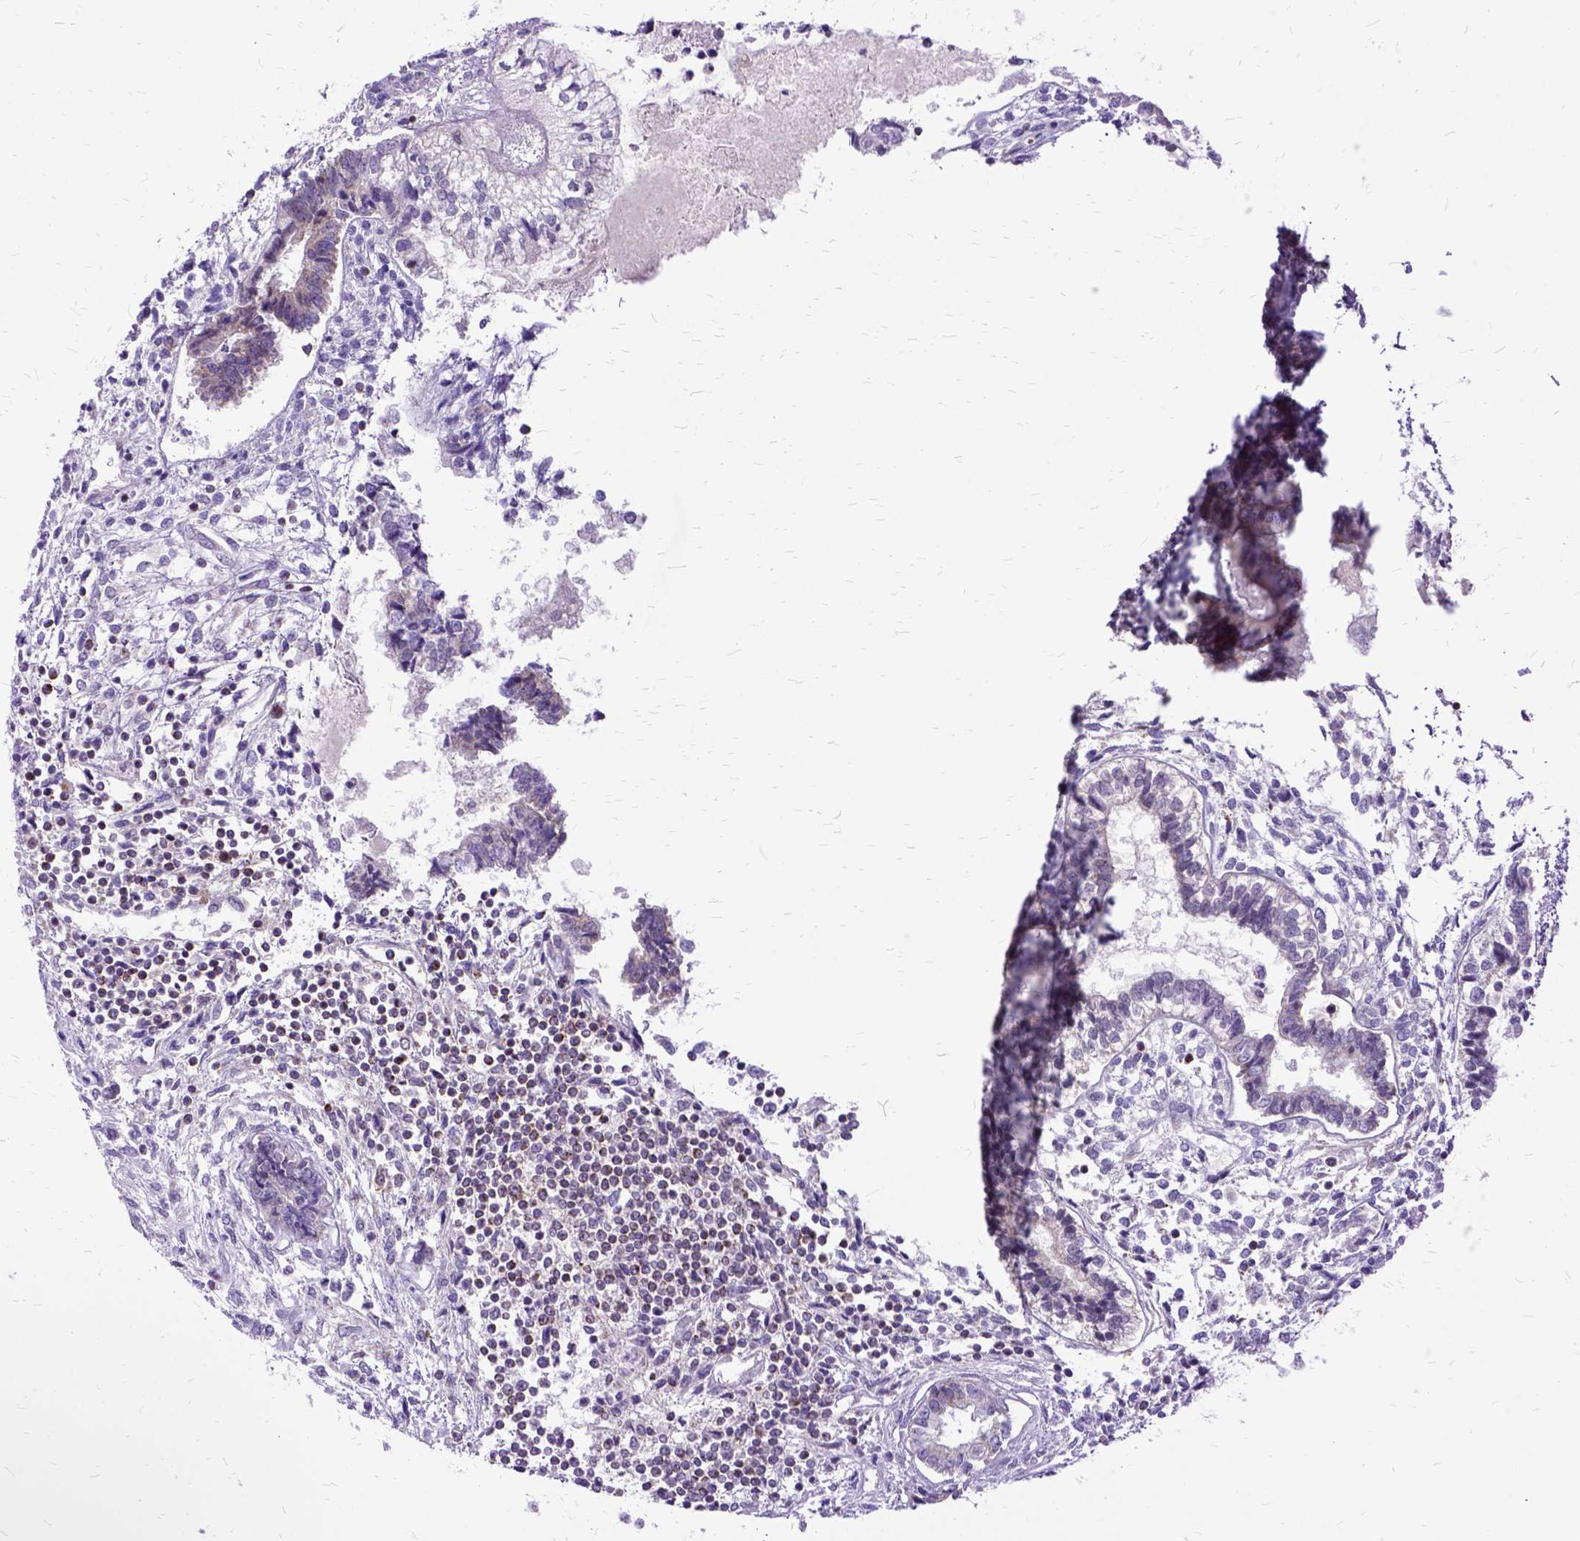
{"staining": {"intensity": "negative", "quantity": "none", "location": "none"}, "tissue": "testis cancer", "cell_type": "Tumor cells", "image_type": "cancer", "snomed": [{"axis": "morphology", "description": "Carcinoma, Embryonal, NOS"}, {"axis": "topography", "description": "Testis"}], "caption": "High power microscopy histopathology image of an IHC histopathology image of embryonal carcinoma (testis), revealing no significant staining in tumor cells.", "gene": "OXCT1", "patient": {"sex": "male", "age": 37}}